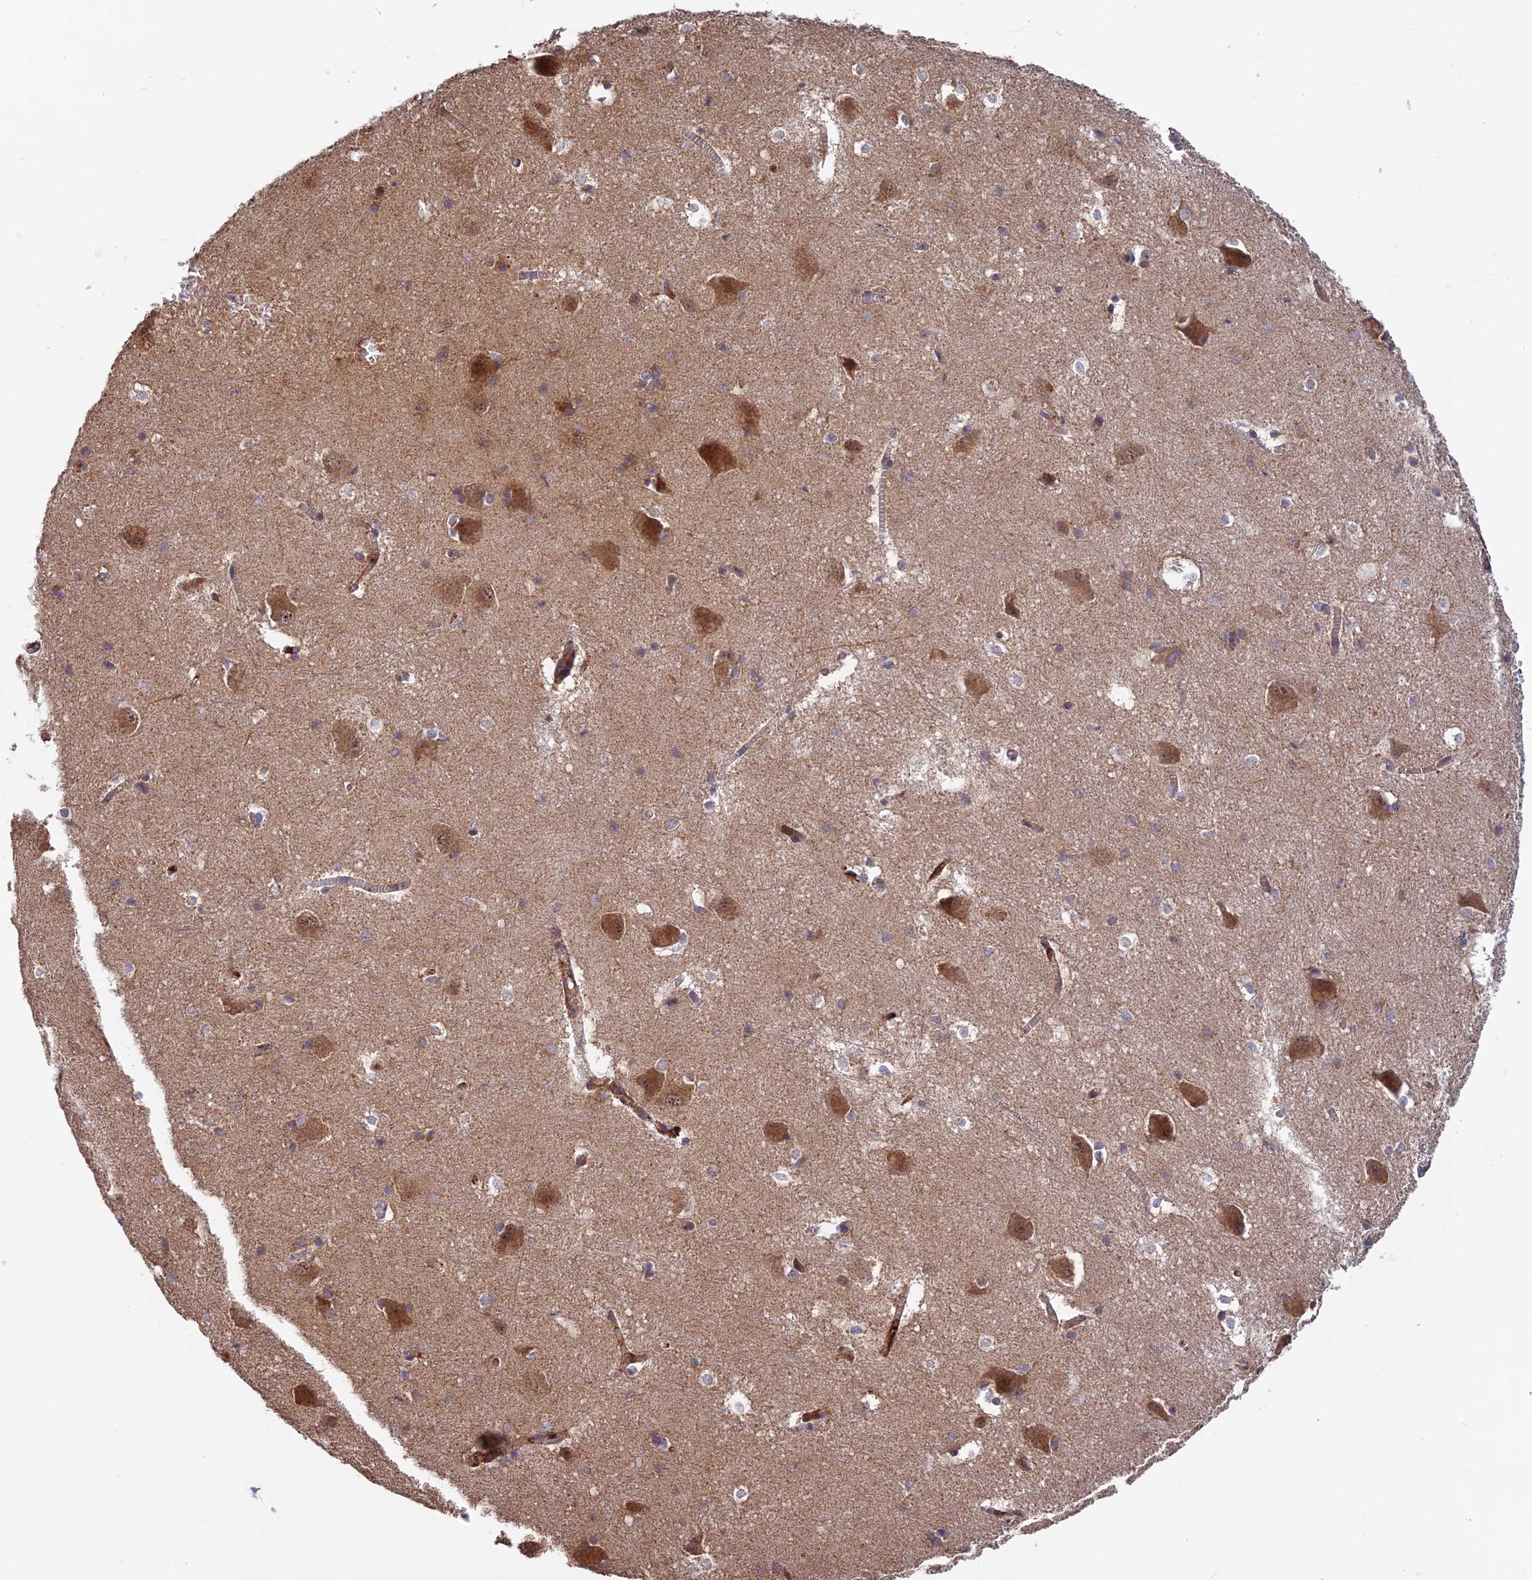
{"staining": {"intensity": "moderate", "quantity": "<25%", "location": "cytoplasmic/membranous"}, "tissue": "caudate", "cell_type": "Glial cells", "image_type": "normal", "snomed": [{"axis": "morphology", "description": "Normal tissue, NOS"}, {"axis": "topography", "description": "Lateral ventricle wall"}], "caption": "This photomicrograph exhibits normal caudate stained with IHC to label a protein in brown. The cytoplasmic/membranous of glial cells show moderate positivity for the protein. Nuclei are counter-stained blue.", "gene": "MNS1", "patient": {"sex": "male", "age": 37}}